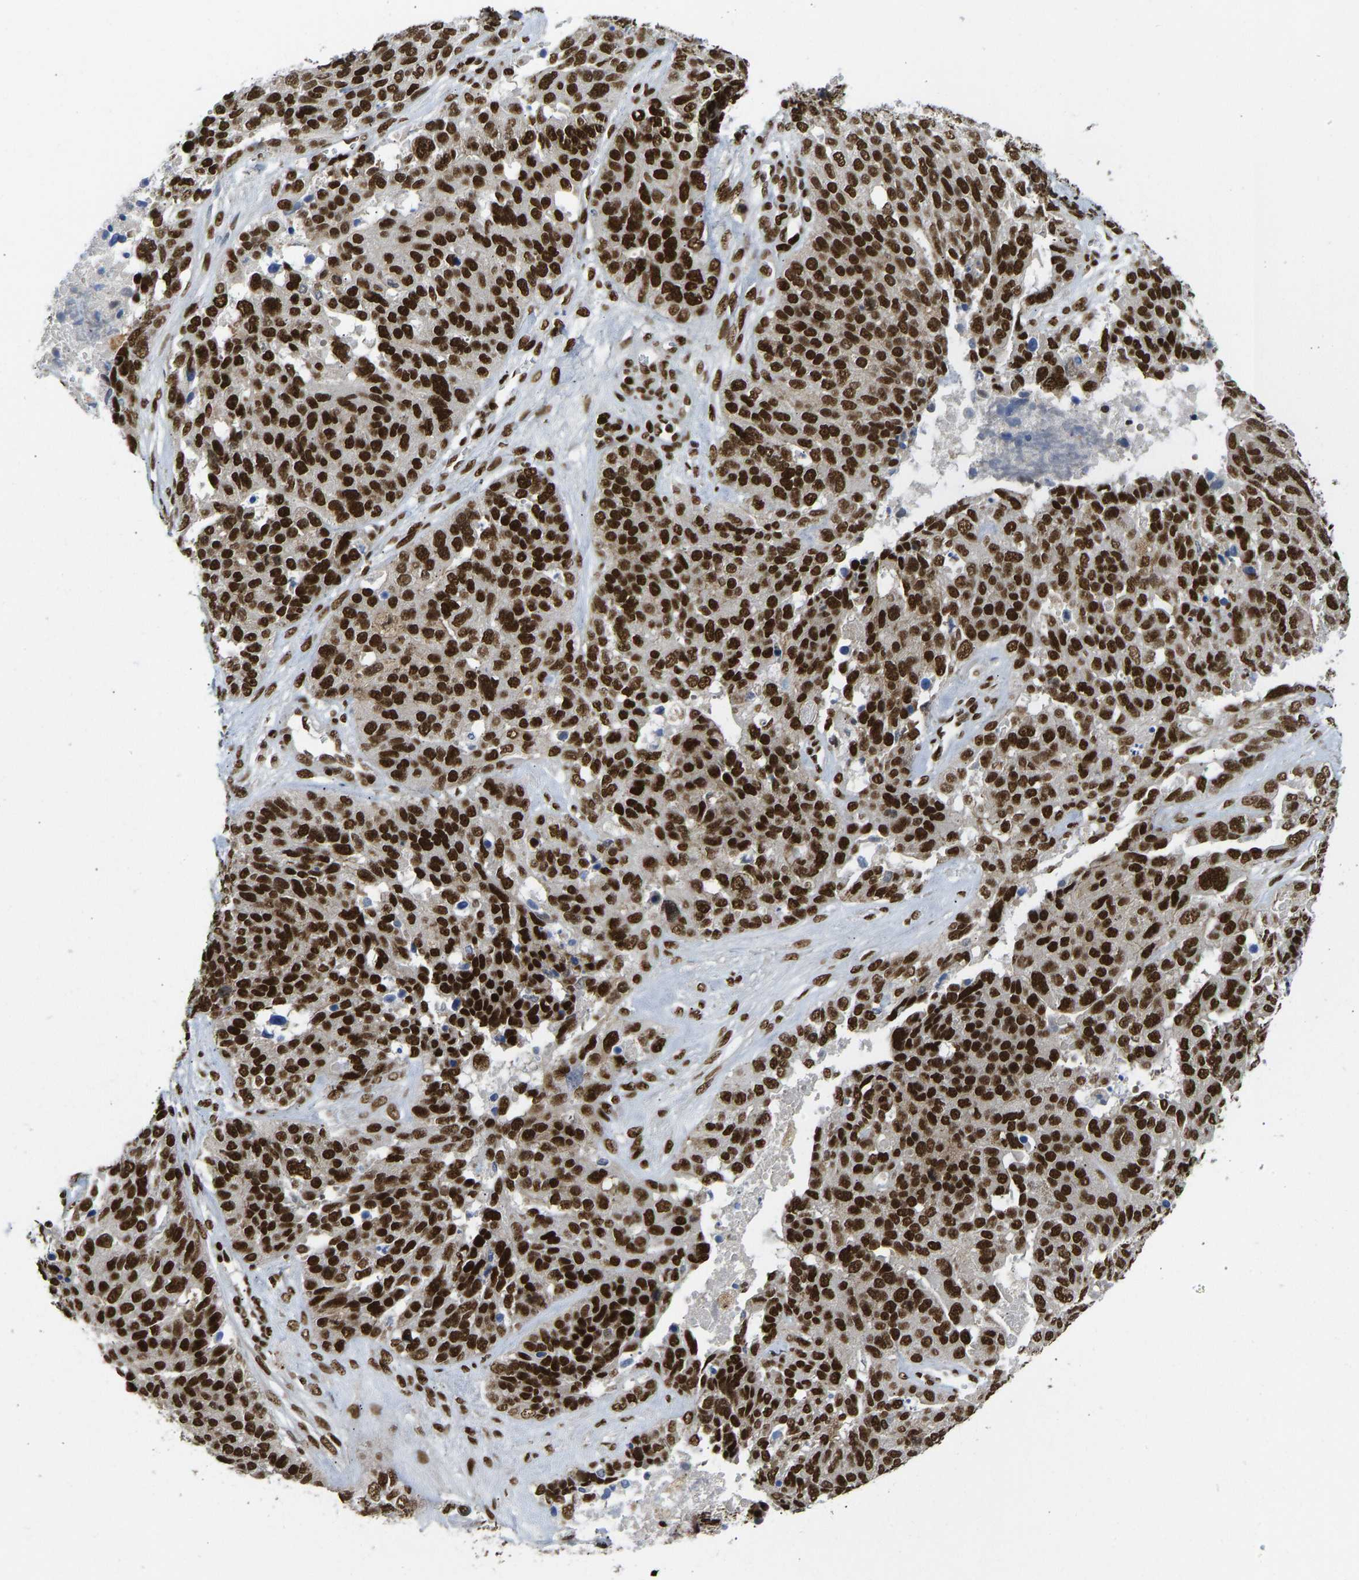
{"staining": {"intensity": "strong", "quantity": ">75%", "location": "nuclear"}, "tissue": "ovarian cancer", "cell_type": "Tumor cells", "image_type": "cancer", "snomed": [{"axis": "morphology", "description": "Cystadenocarcinoma, serous, NOS"}, {"axis": "topography", "description": "Ovary"}], "caption": "There is high levels of strong nuclear staining in tumor cells of ovarian cancer, as demonstrated by immunohistochemical staining (brown color).", "gene": "FOXK1", "patient": {"sex": "female", "age": 44}}